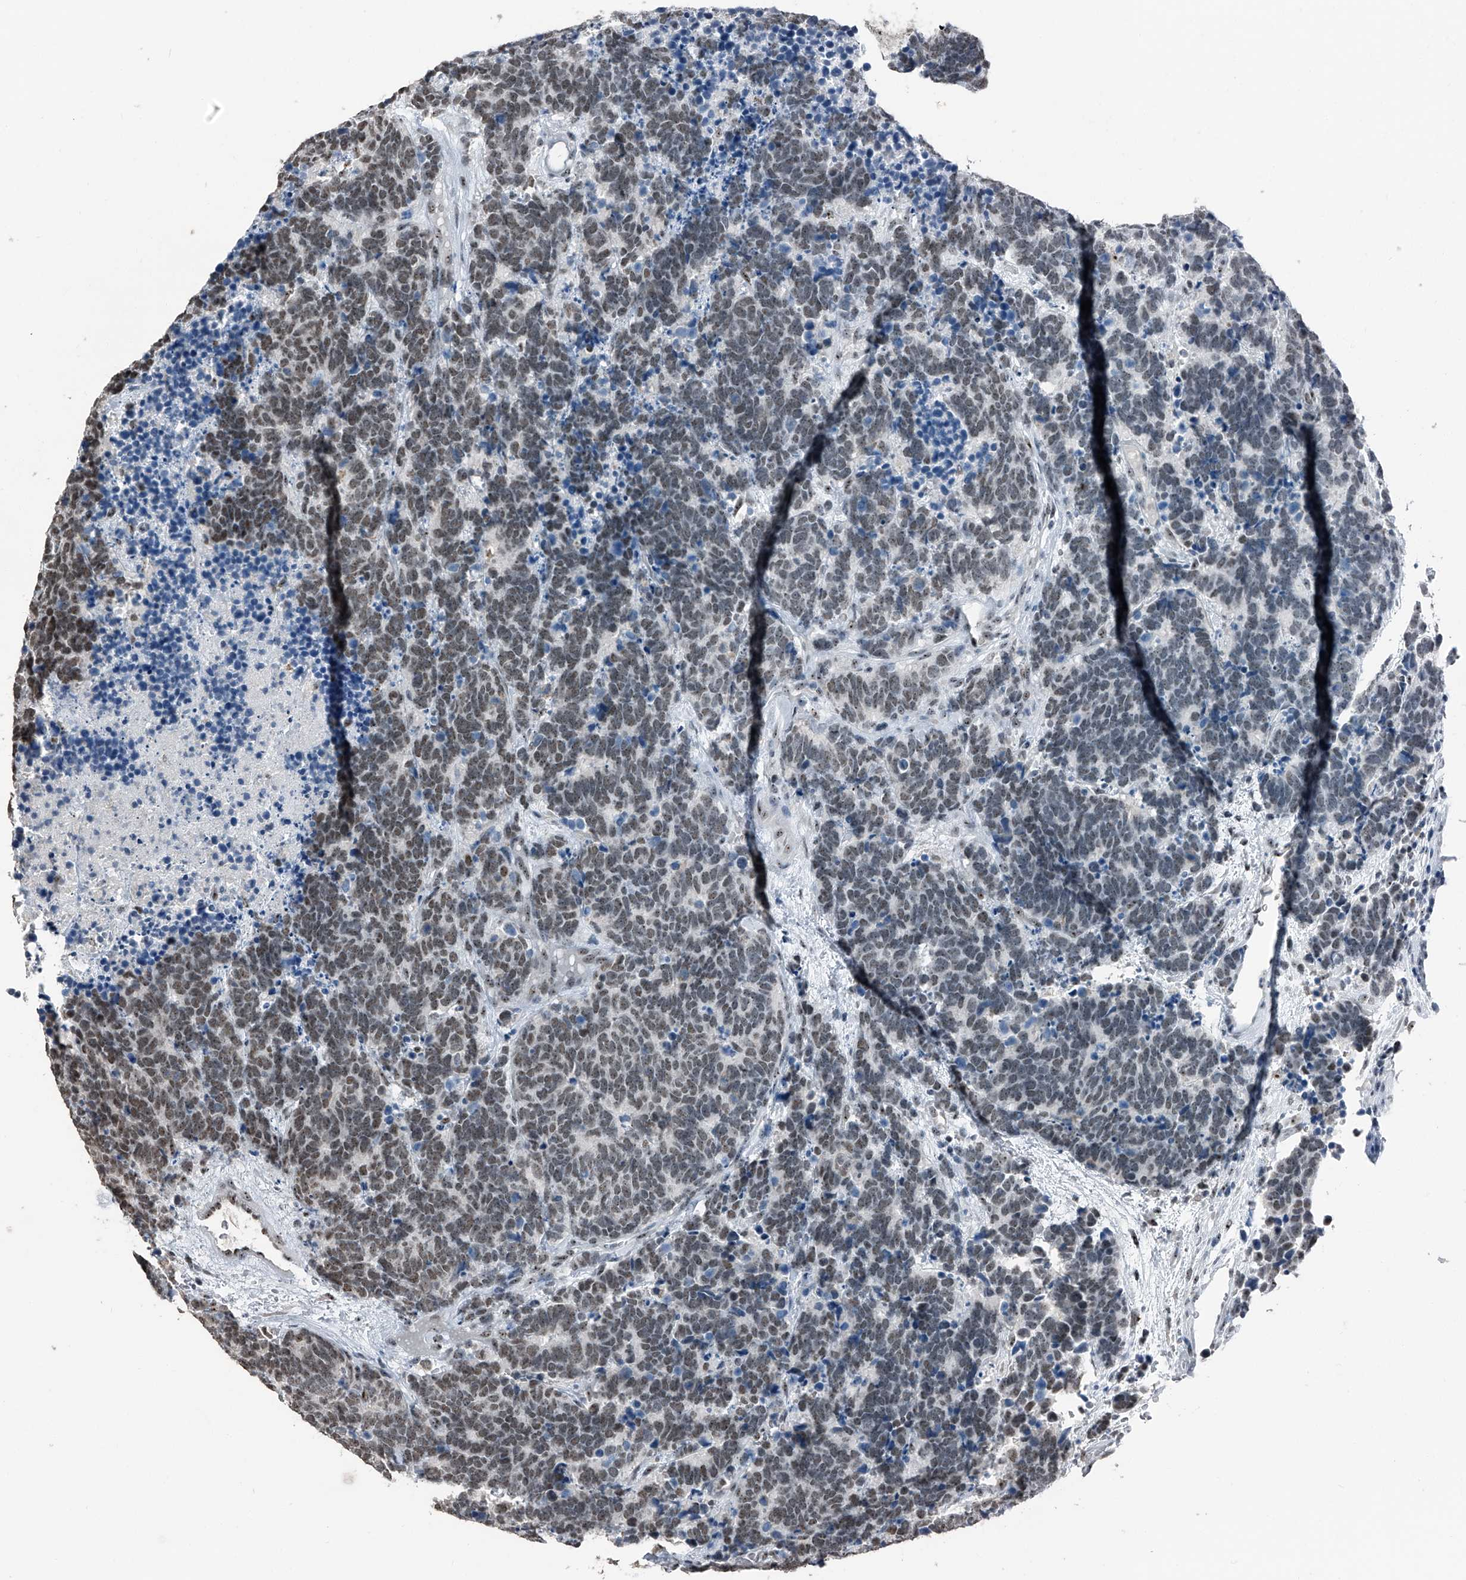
{"staining": {"intensity": "moderate", "quantity": ">75%", "location": "nuclear"}, "tissue": "carcinoid", "cell_type": "Tumor cells", "image_type": "cancer", "snomed": [{"axis": "morphology", "description": "Carcinoma, NOS"}, {"axis": "morphology", "description": "Carcinoid, malignant, NOS"}, {"axis": "topography", "description": "Urinary bladder"}], "caption": "This micrograph reveals carcinoma stained with immunohistochemistry to label a protein in brown. The nuclear of tumor cells show moderate positivity for the protein. Nuclei are counter-stained blue.", "gene": "TCOF1", "patient": {"sex": "male", "age": 57}}